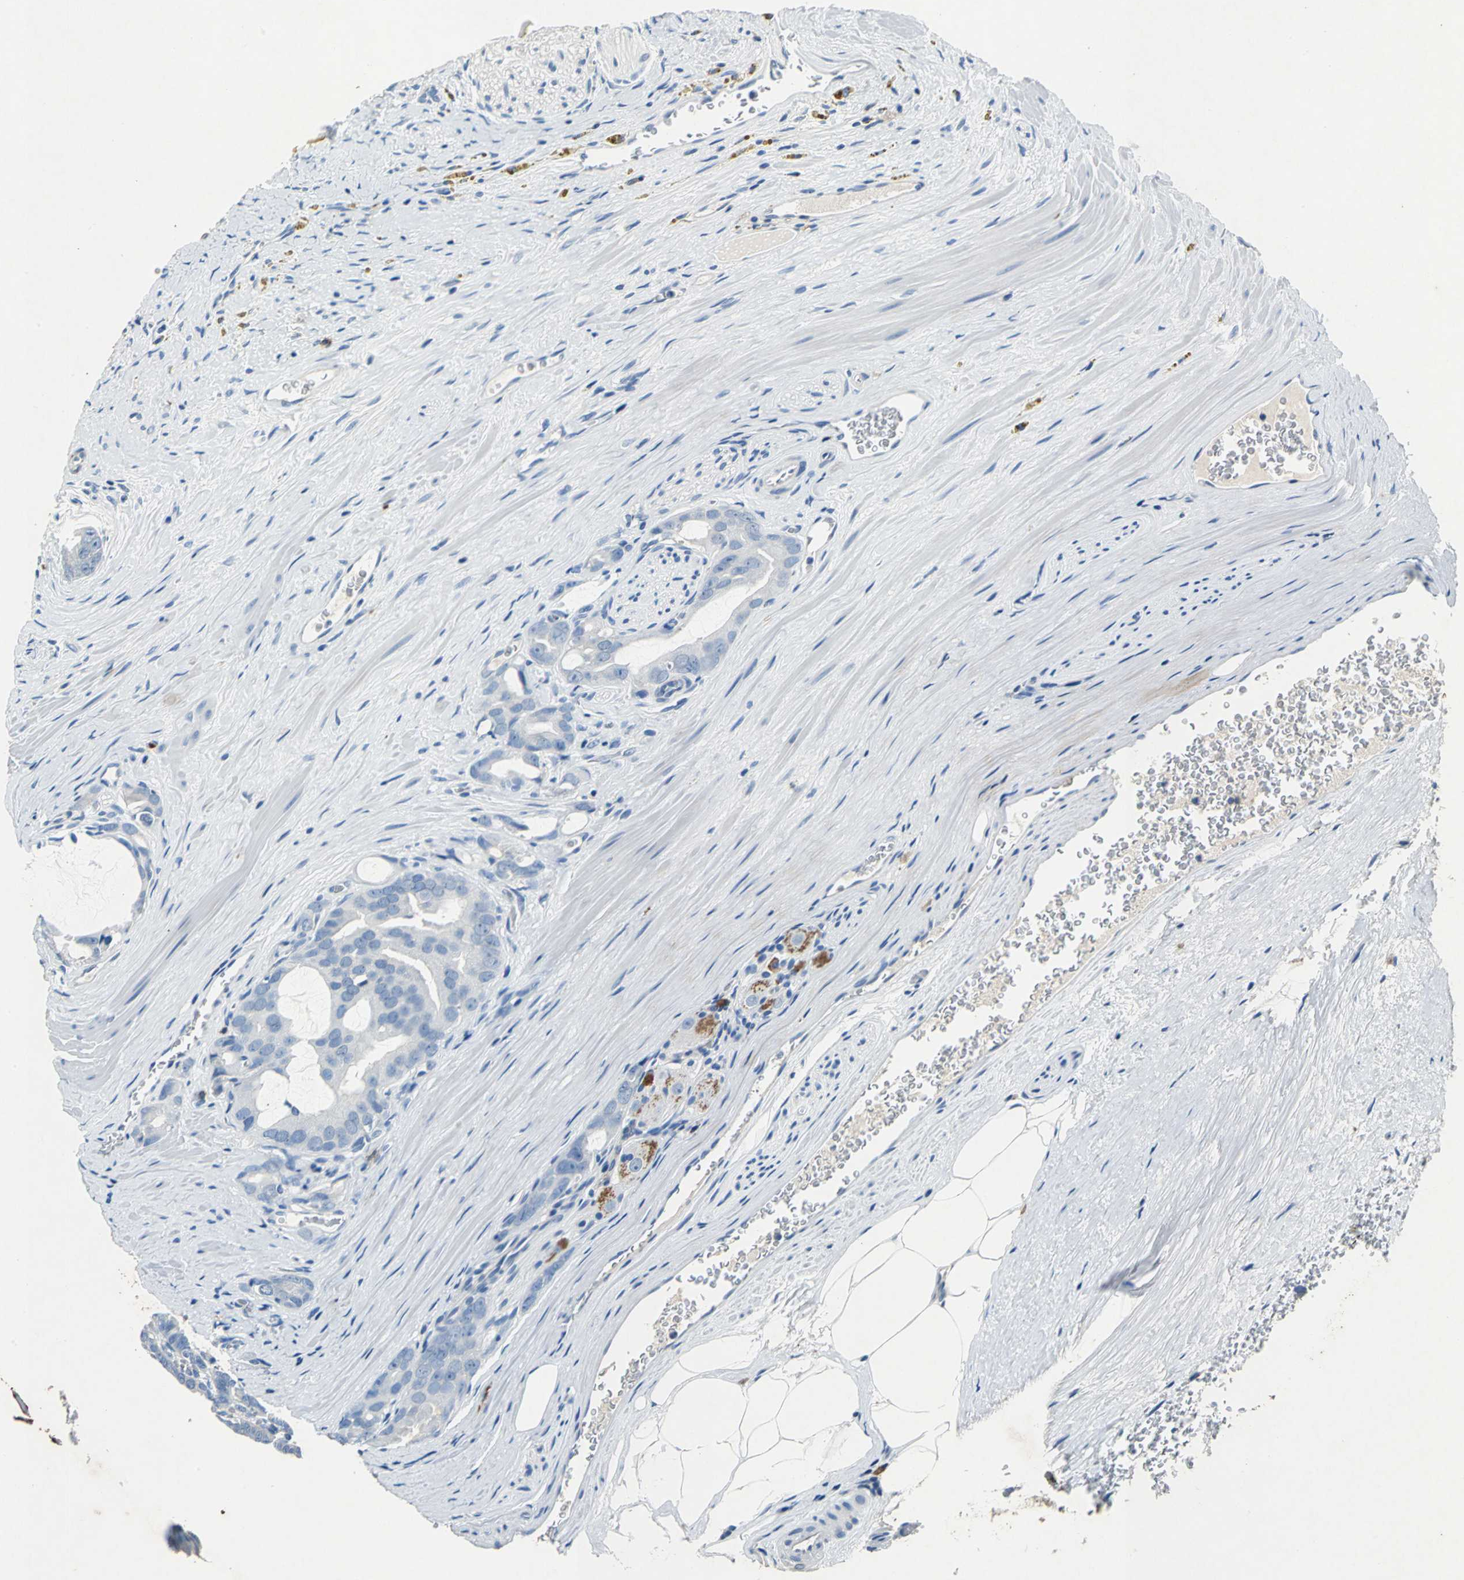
{"staining": {"intensity": "negative", "quantity": "none", "location": "none"}, "tissue": "prostate cancer", "cell_type": "Tumor cells", "image_type": "cancer", "snomed": [{"axis": "morphology", "description": "Adenocarcinoma, Medium grade"}, {"axis": "topography", "description": "Prostate"}], "caption": "Tumor cells are negative for brown protein staining in prostate cancer (adenocarcinoma (medium-grade)).", "gene": "RPS13", "patient": {"sex": "male", "age": 53}}